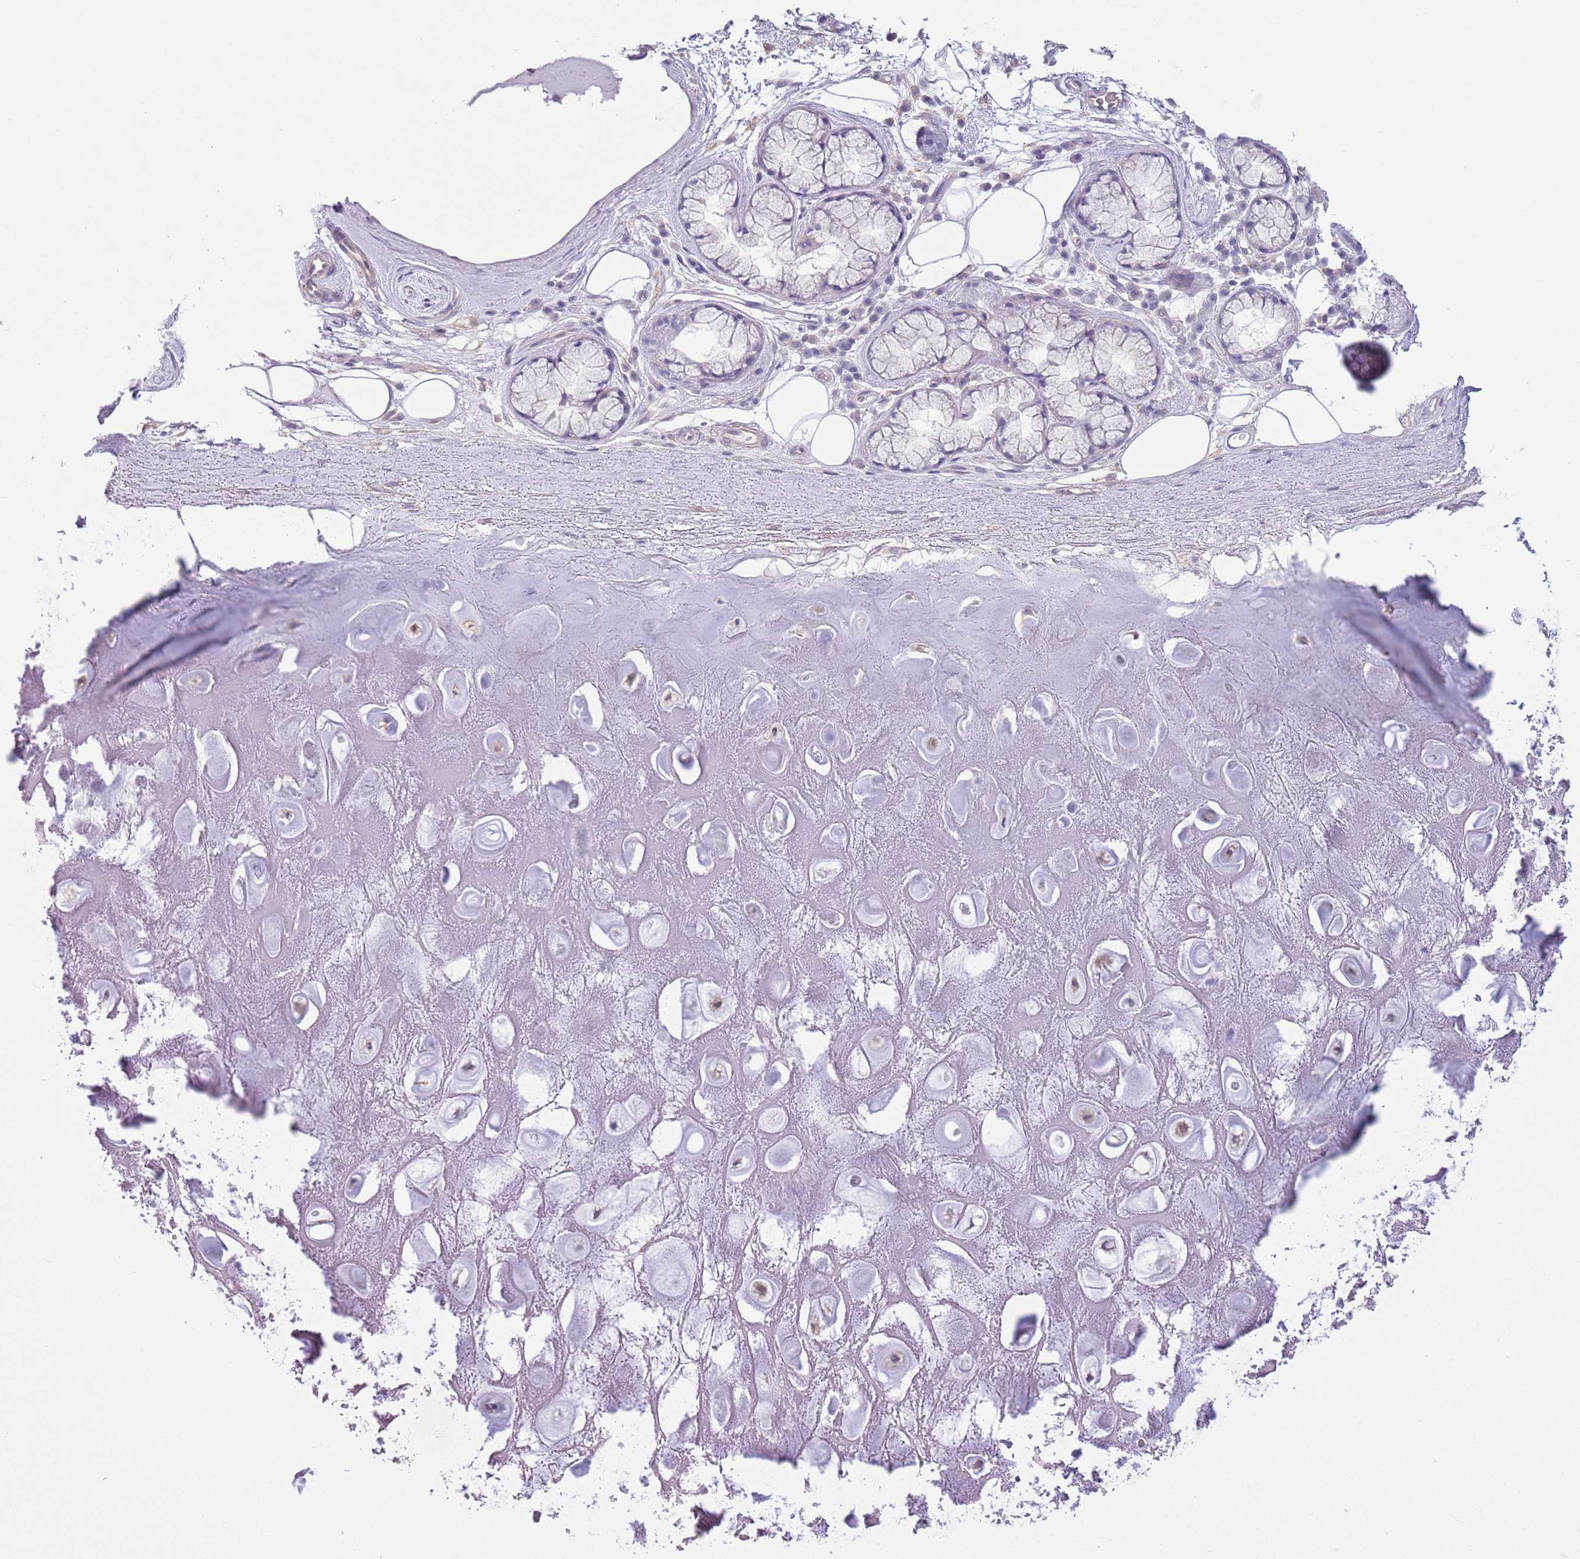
{"staining": {"intensity": "negative", "quantity": "none", "location": "none"}, "tissue": "adipose tissue", "cell_type": "Adipocytes", "image_type": "normal", "snomed": [{"axis": "morphology", "description": "Normal tissue, NOS"}, {"axis": "topography", "description": "Cartilage tissue"}], "caption": "Immunohistochemistry micrograph of normal adipose tissue stained for a protein (brown), which shows no staining in adipocytes.", "gene": "RBP3", "patient": {"sex": "male", "age": 81}}